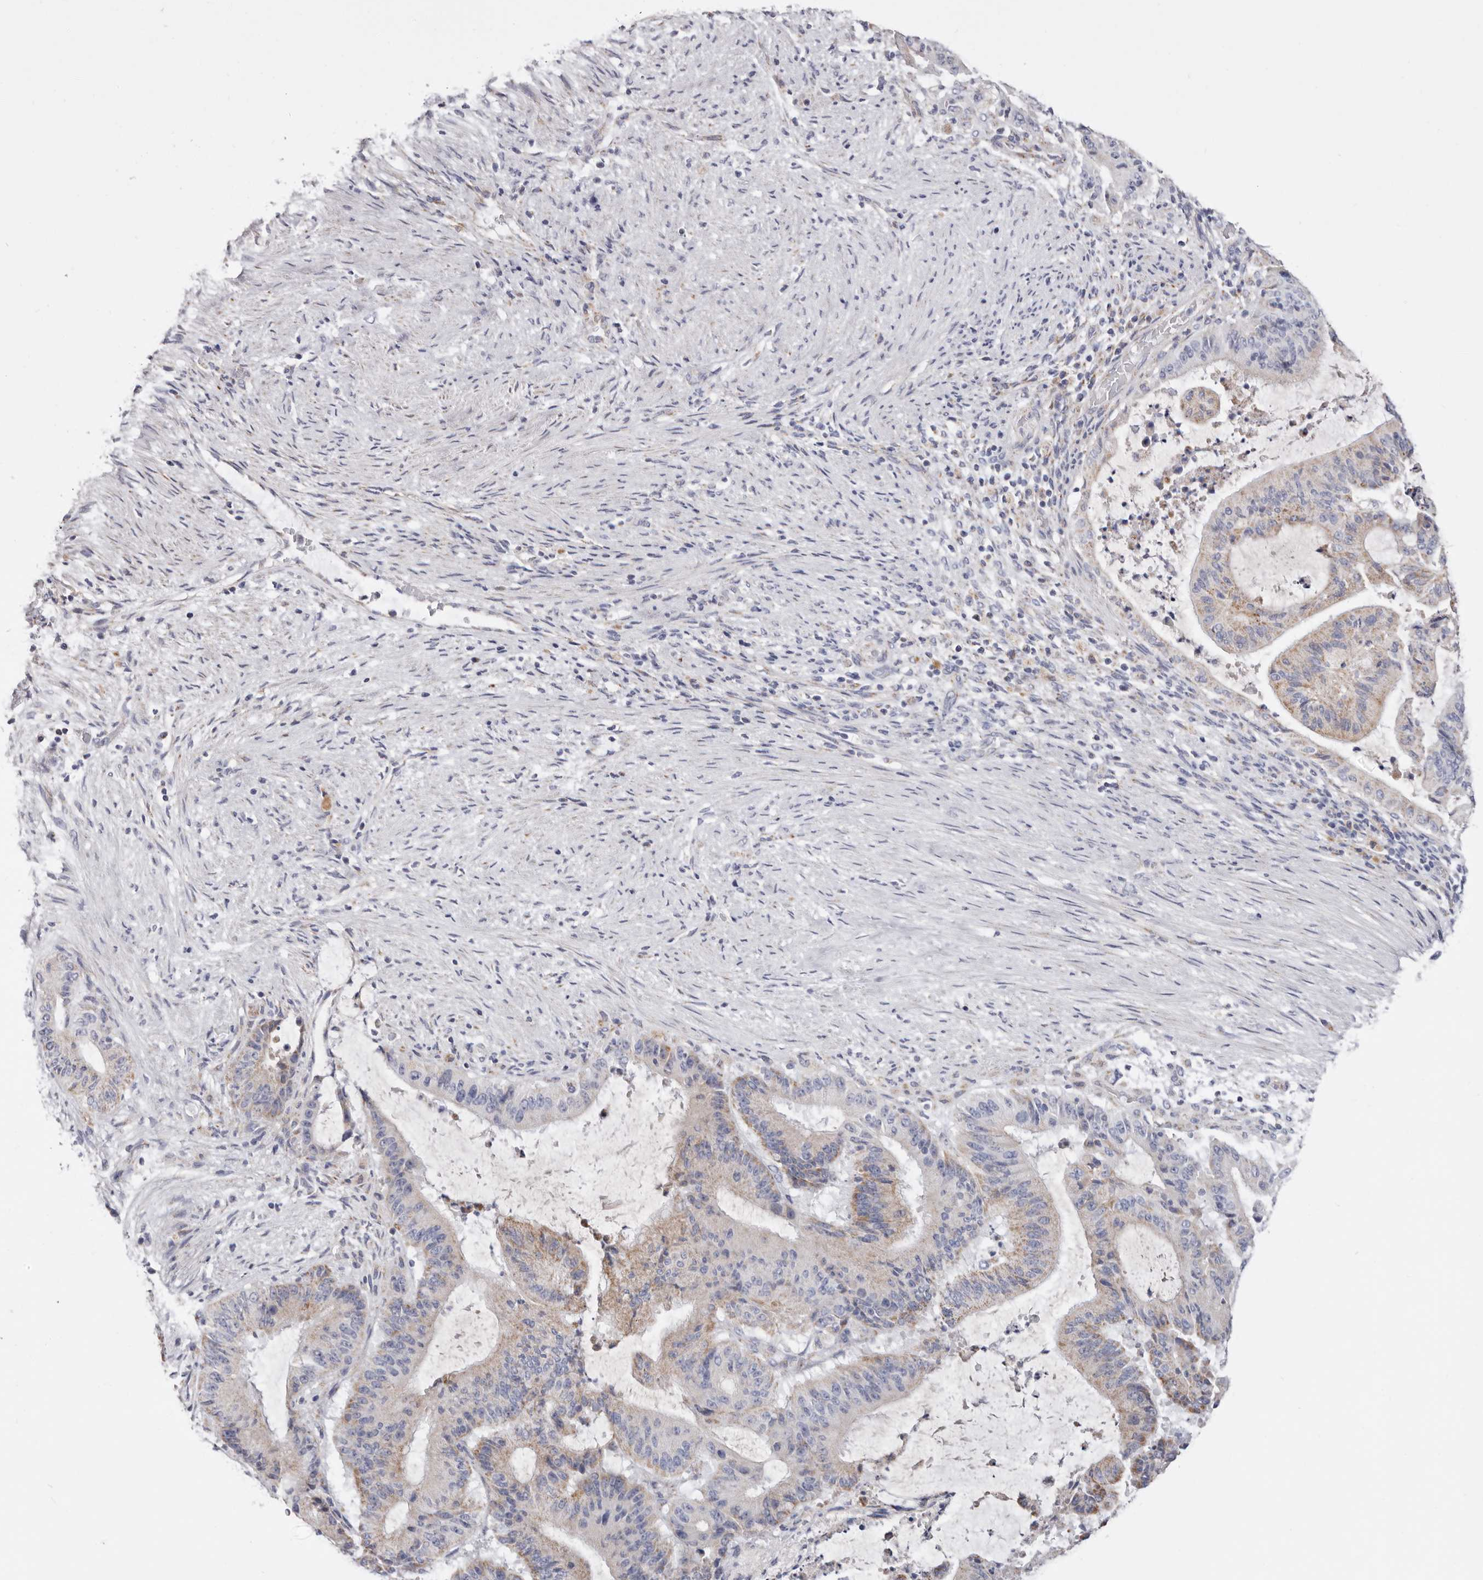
{"staining": {"intensity": "moderate", "quantity": "<25%", "location": "cytoplasmic/membranous"}, "tissue": "liver cancer", "cell_type": "Tumor cells", "image_type": "cancer", "snomed": [{"axis": "morphology", "description": "Normal tissue, NOS"}, {"axis": "morphology", "description": "Cholangiocarcinoma"}, {"axis": "topography", "description": "Liver"}, {"axis": "topography", "description": "Peripheral nerve tissue"}], "caption": "About <25% of tumor cells in human liver cancer demonstrate moderate cytoplasmic/membranous protein expression as visualized by brown immunohistochemical staining.", "gene": "RSPO2", "patient": {"sex": "female", "age": 73}}